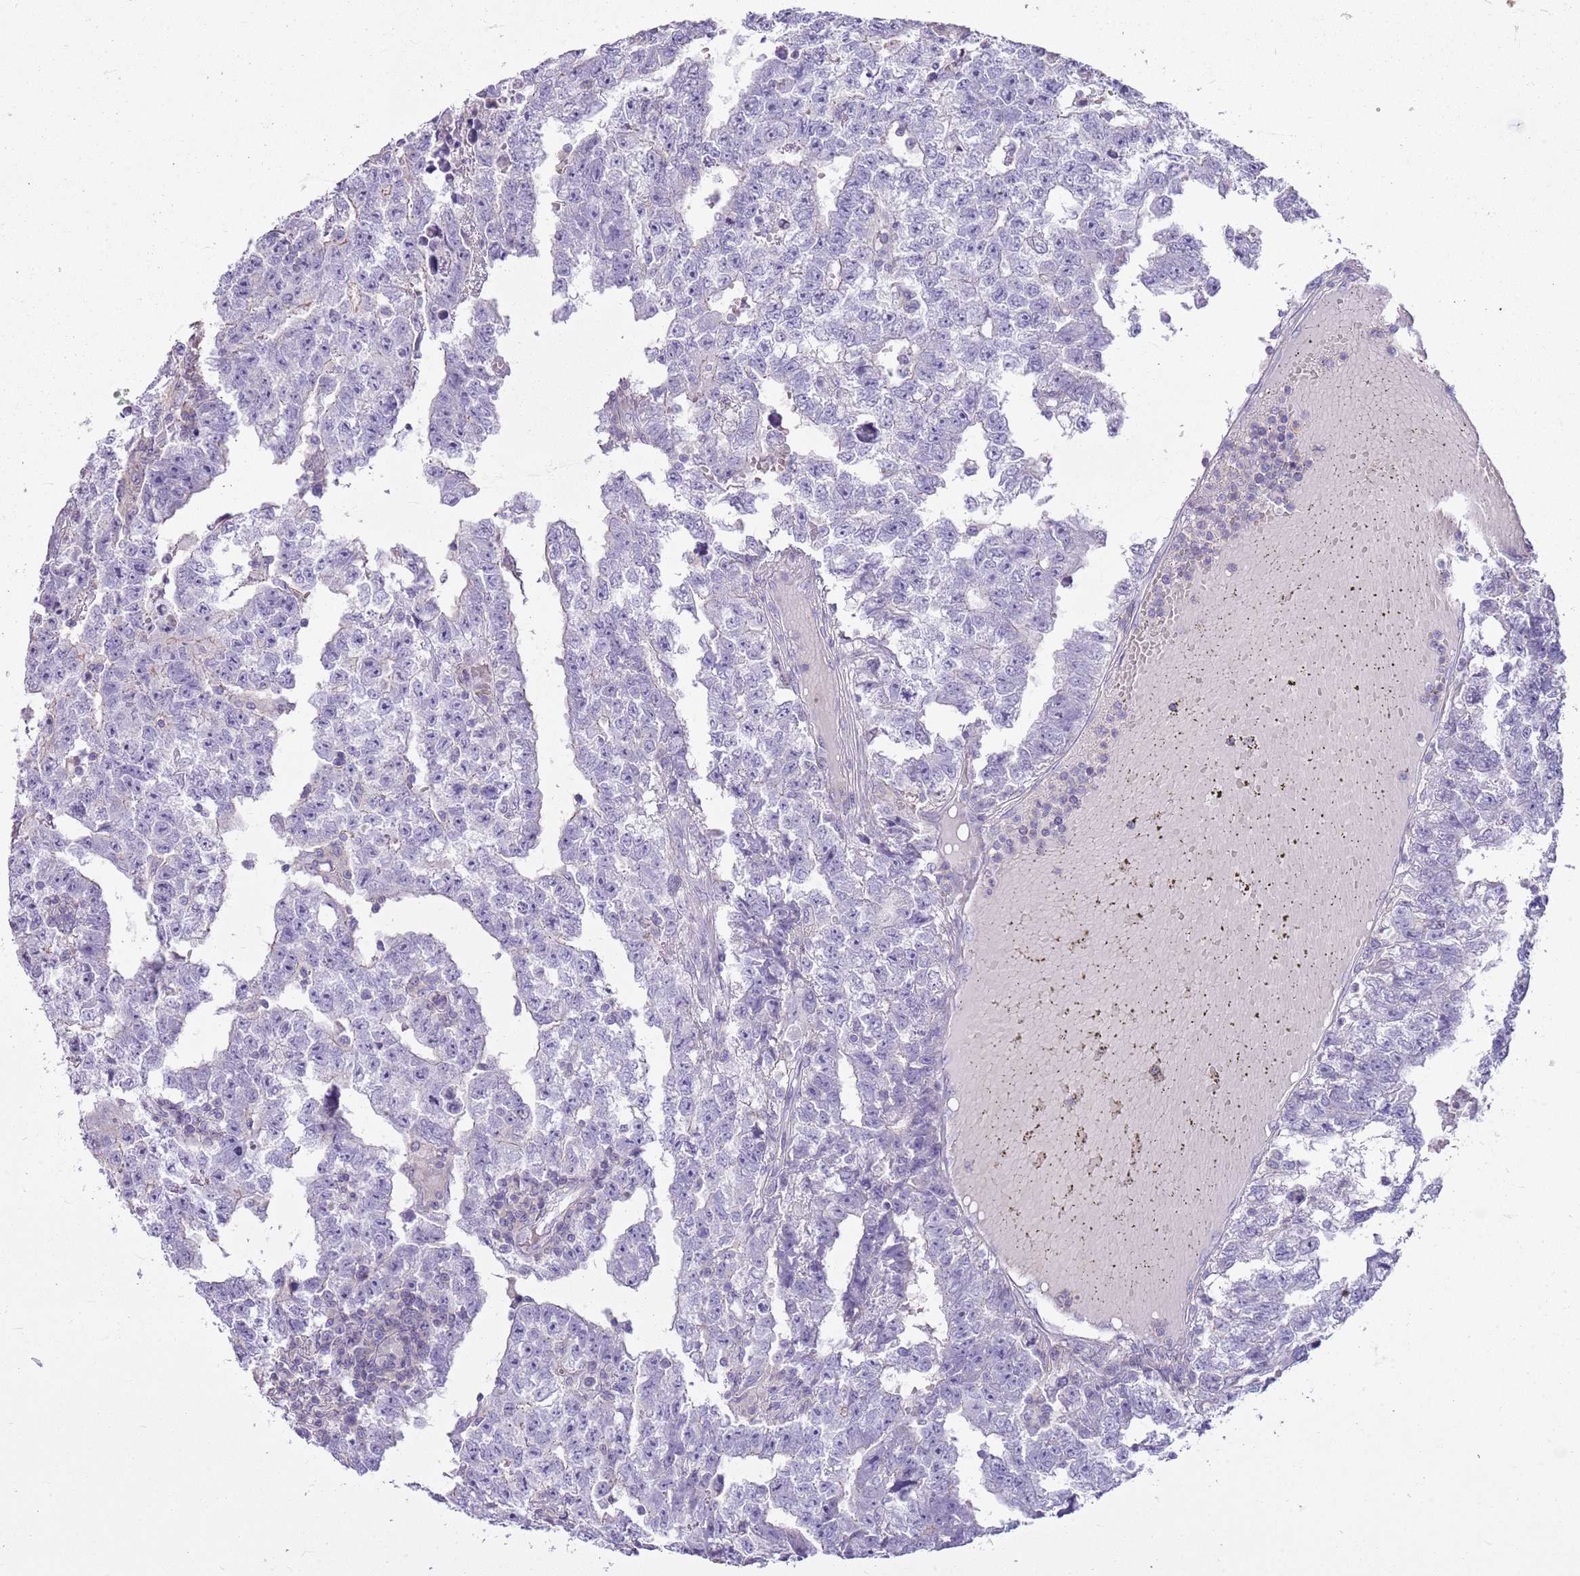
{"staining": {"intensity": "negative", "quantity": "none", "location": "none"}, "tissue": "testis cancer", "cell_type": "Tumor cells", "image_type": "cancer", "snomed": [{"axis": "morphology", "description": "Carcinoma, Embryonal, NOS"}, {"axis": "topography", "description": "Testis"}], "caption": "Immunohistochemical staining of testis cancer shows no significant staining in tumor cells.", "gene": "CNPPD1", "patient": {"sex": "male", "age": 25}}